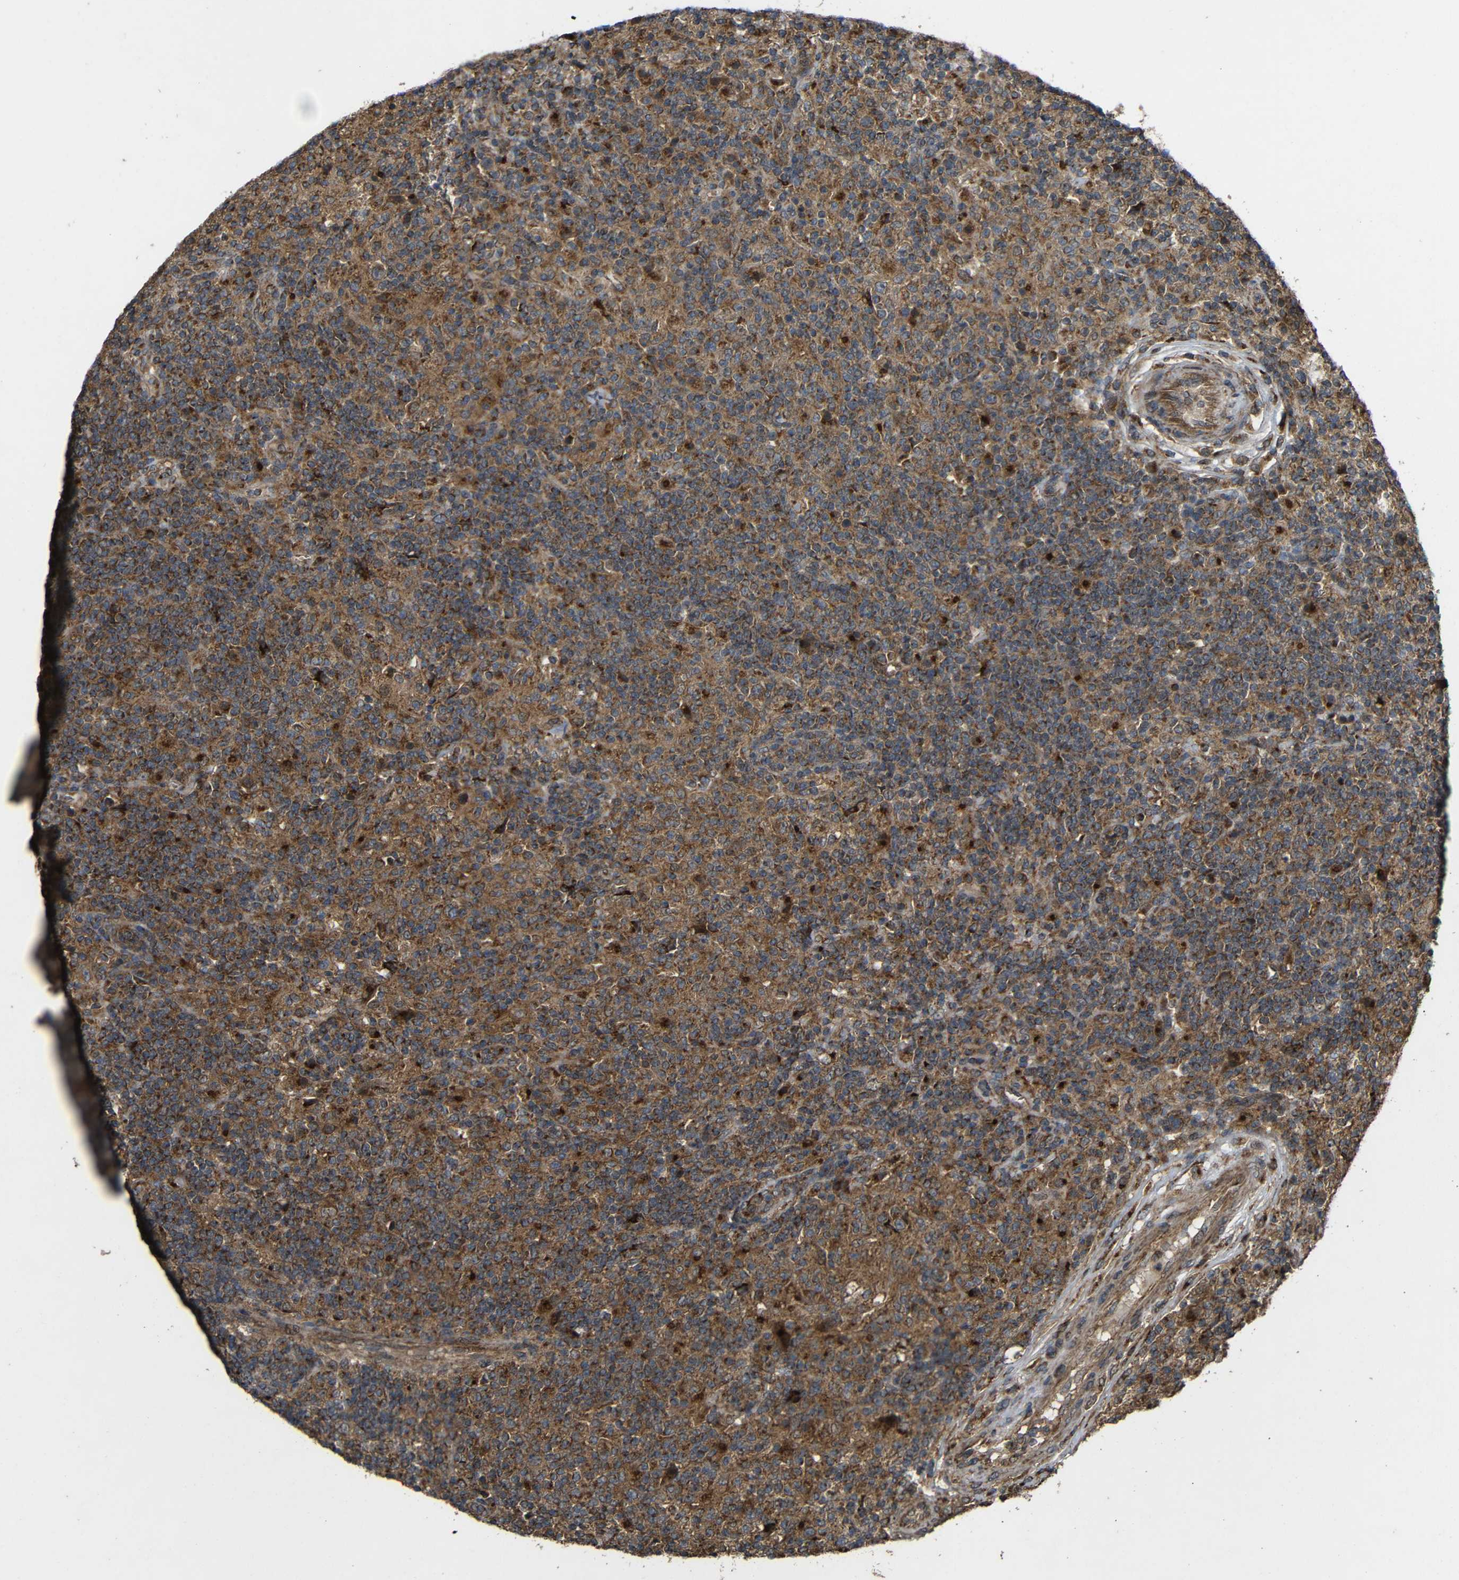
{"staining": {"intensity": "strong", "quantity": ">75%", "location": "cytoplasmic/membranous"}, "tissue": "lymphoma", "cell_type": "Tumor cells", "image_type": "cancer", "snomed": [{"axis": "morphology", "description": "Hodgkin's disease, NOS"}, {"axis": "topography", "description": "Lymph node"}], "caption": "Hodgkin's disease stained with a brown dye demonstrates strong cytoplasmic/membranous positive positivity in approximately >75% of tumor cells.", "gene": "C1GALT1", "patient": {"sex": "male", "age": 70}}